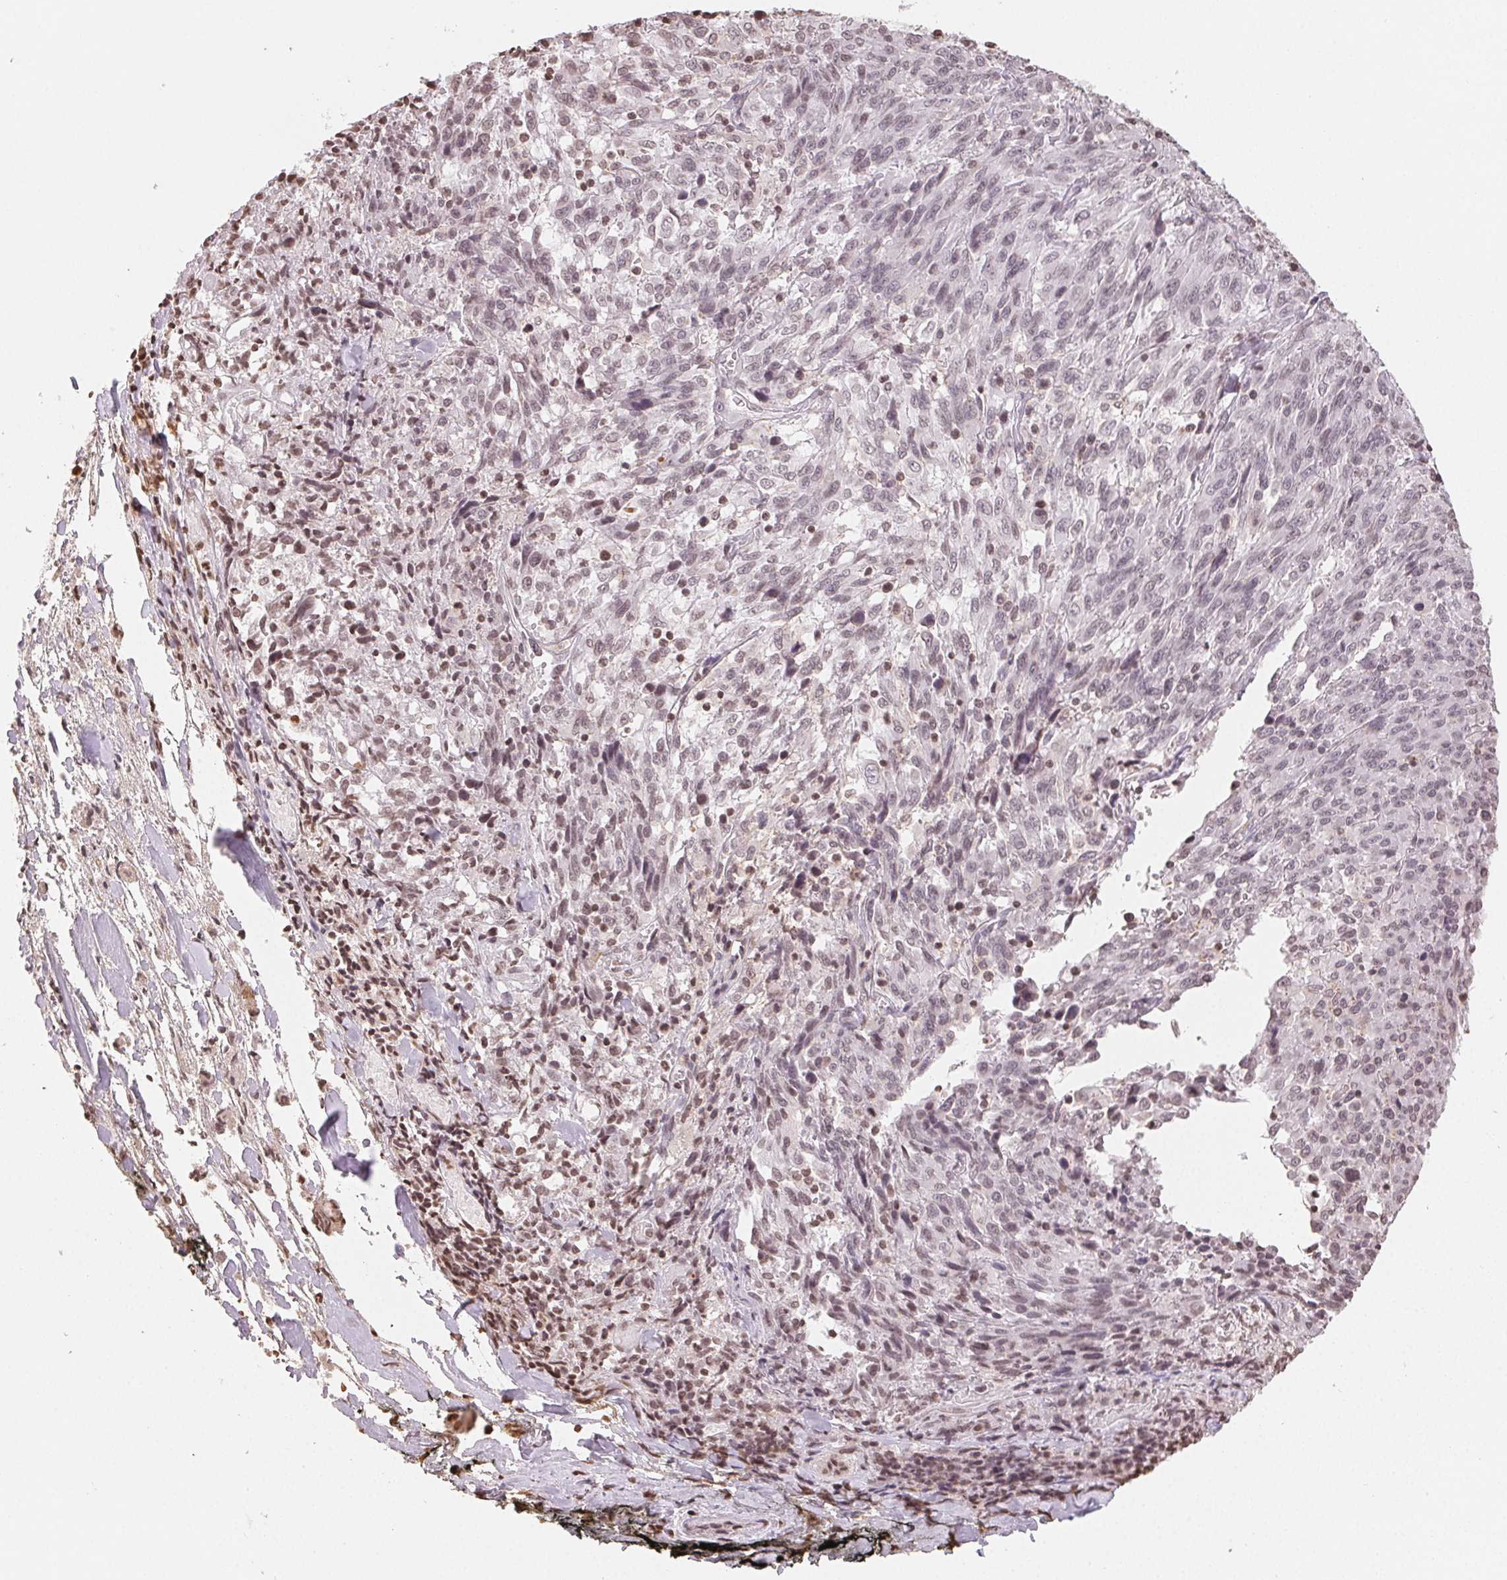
{"staining": {"intensity": "weak", "quantity": "<25%", "location": "nuclear"}, "tissue": "melanoma", "cell_type": "Tumor cells", "image_type": "cancer", "snomed": [{"axis": "morphology", "description": "Malignant melanoma, NOS"}, {"axis": "topography", "description": "Skin"}], "caption": "High magnification brightfield microscopy of malignant melanoma stained with DAB (3,3'-diaminobenzidine) (brown) and counterstained with hematoxylin (blue): tumor cells show no significant expression.", "gene": "TBP", "patient": {"sex": "female", "age": 91}}